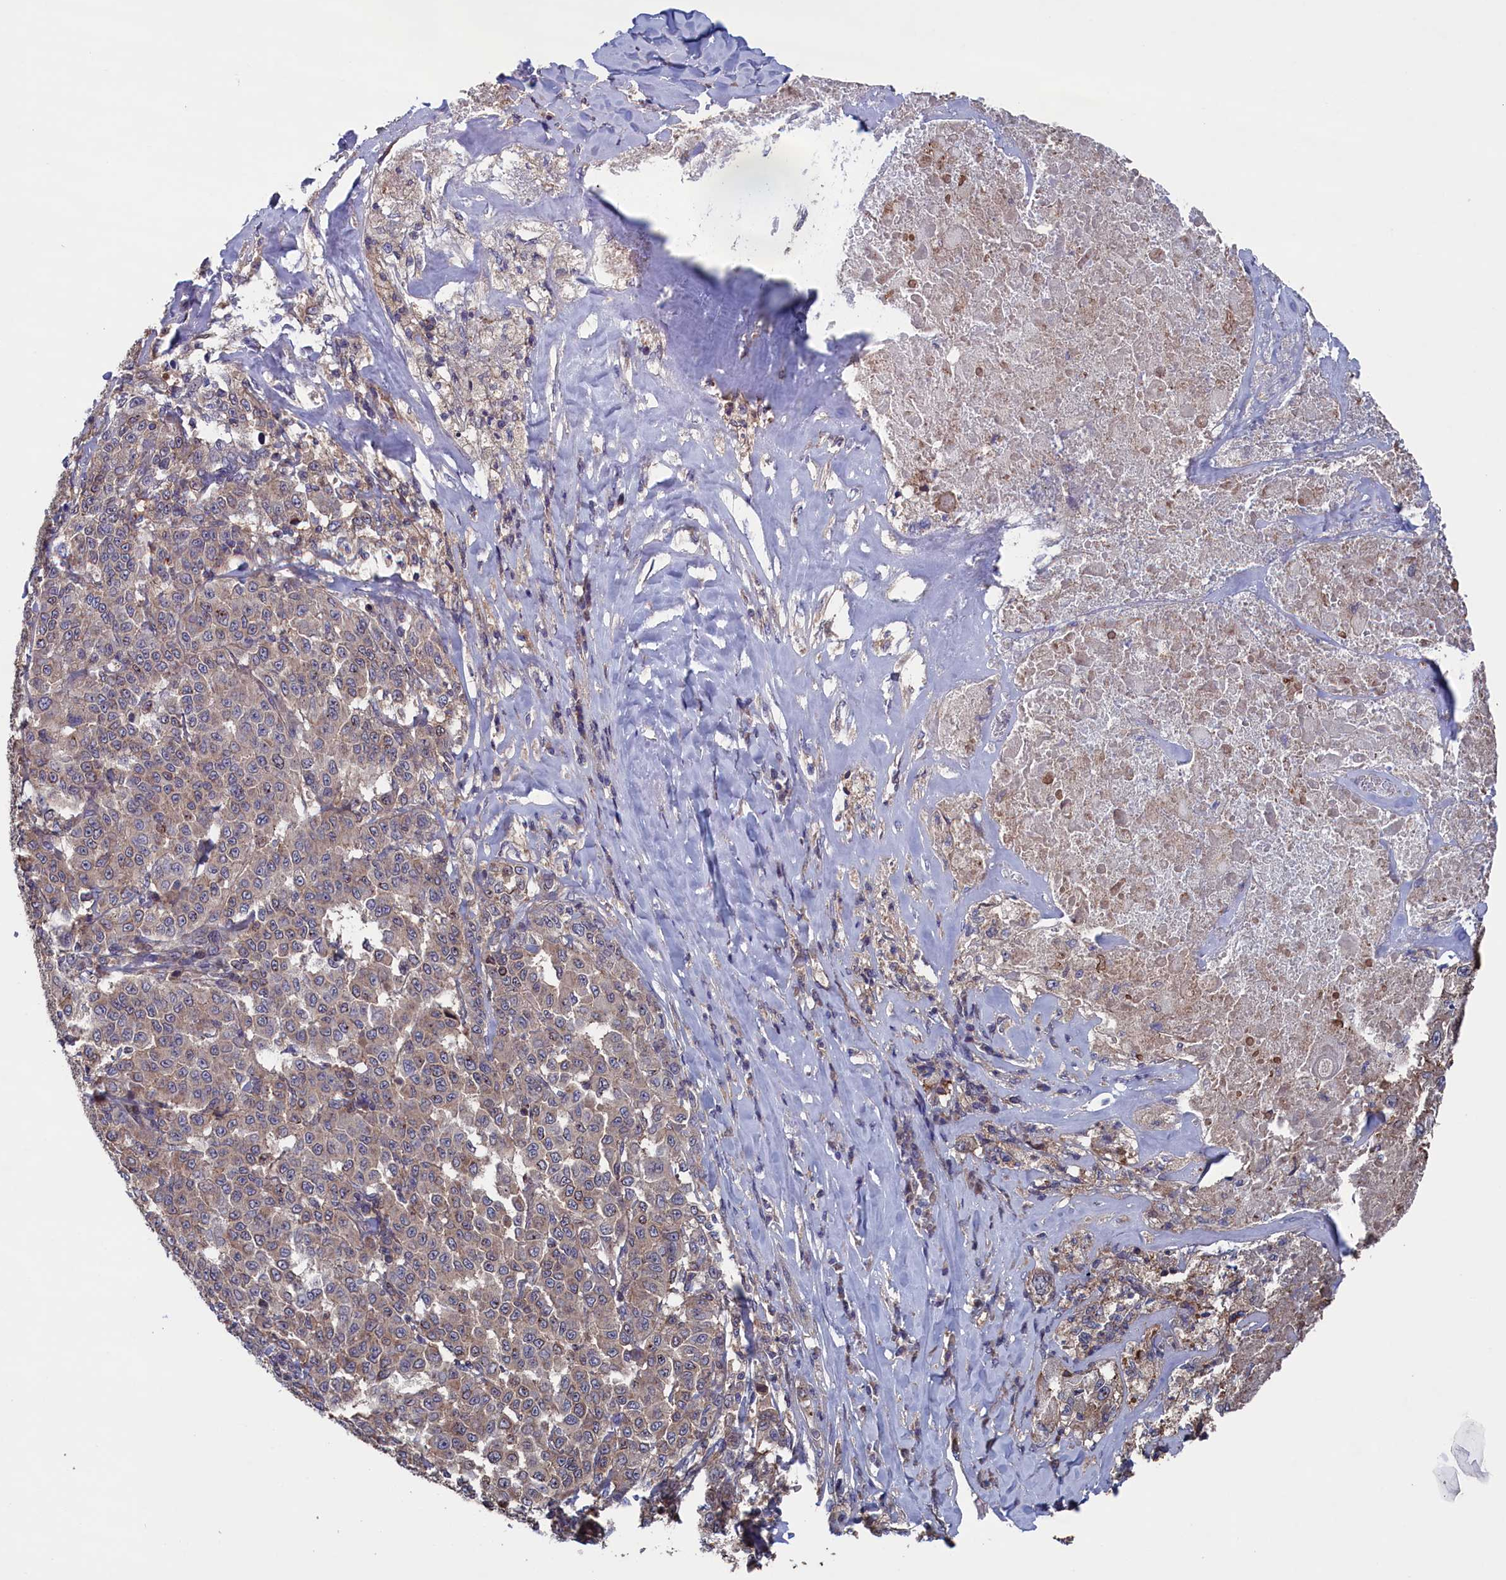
{"staining": {"intensity": "weak", "quantity": ">75%", "location": "cytoplasmic/membranous"}, "tissue": "melanoma", "cell_type": "Tumor cells", "image_type": "cancer", "snomed": [{"axis": "morphology", "description": "Malignant melanoma, Metastatic site"}, {"axis": "topography", "description": "Lymph node"}], "caption": "Malignant melanoma (metastatic site) tissue reveals weak cytoplasmic/membranous expression in approximately >75% of tumor cells, visualized by immunohistochemistry. The staining was performed using DAB, with brown indicating positive protein expression. Nuclei are stained blue with hematoxylin.", "gene": "SPATA13", "patient": {"sex": "male", "age": 62}}